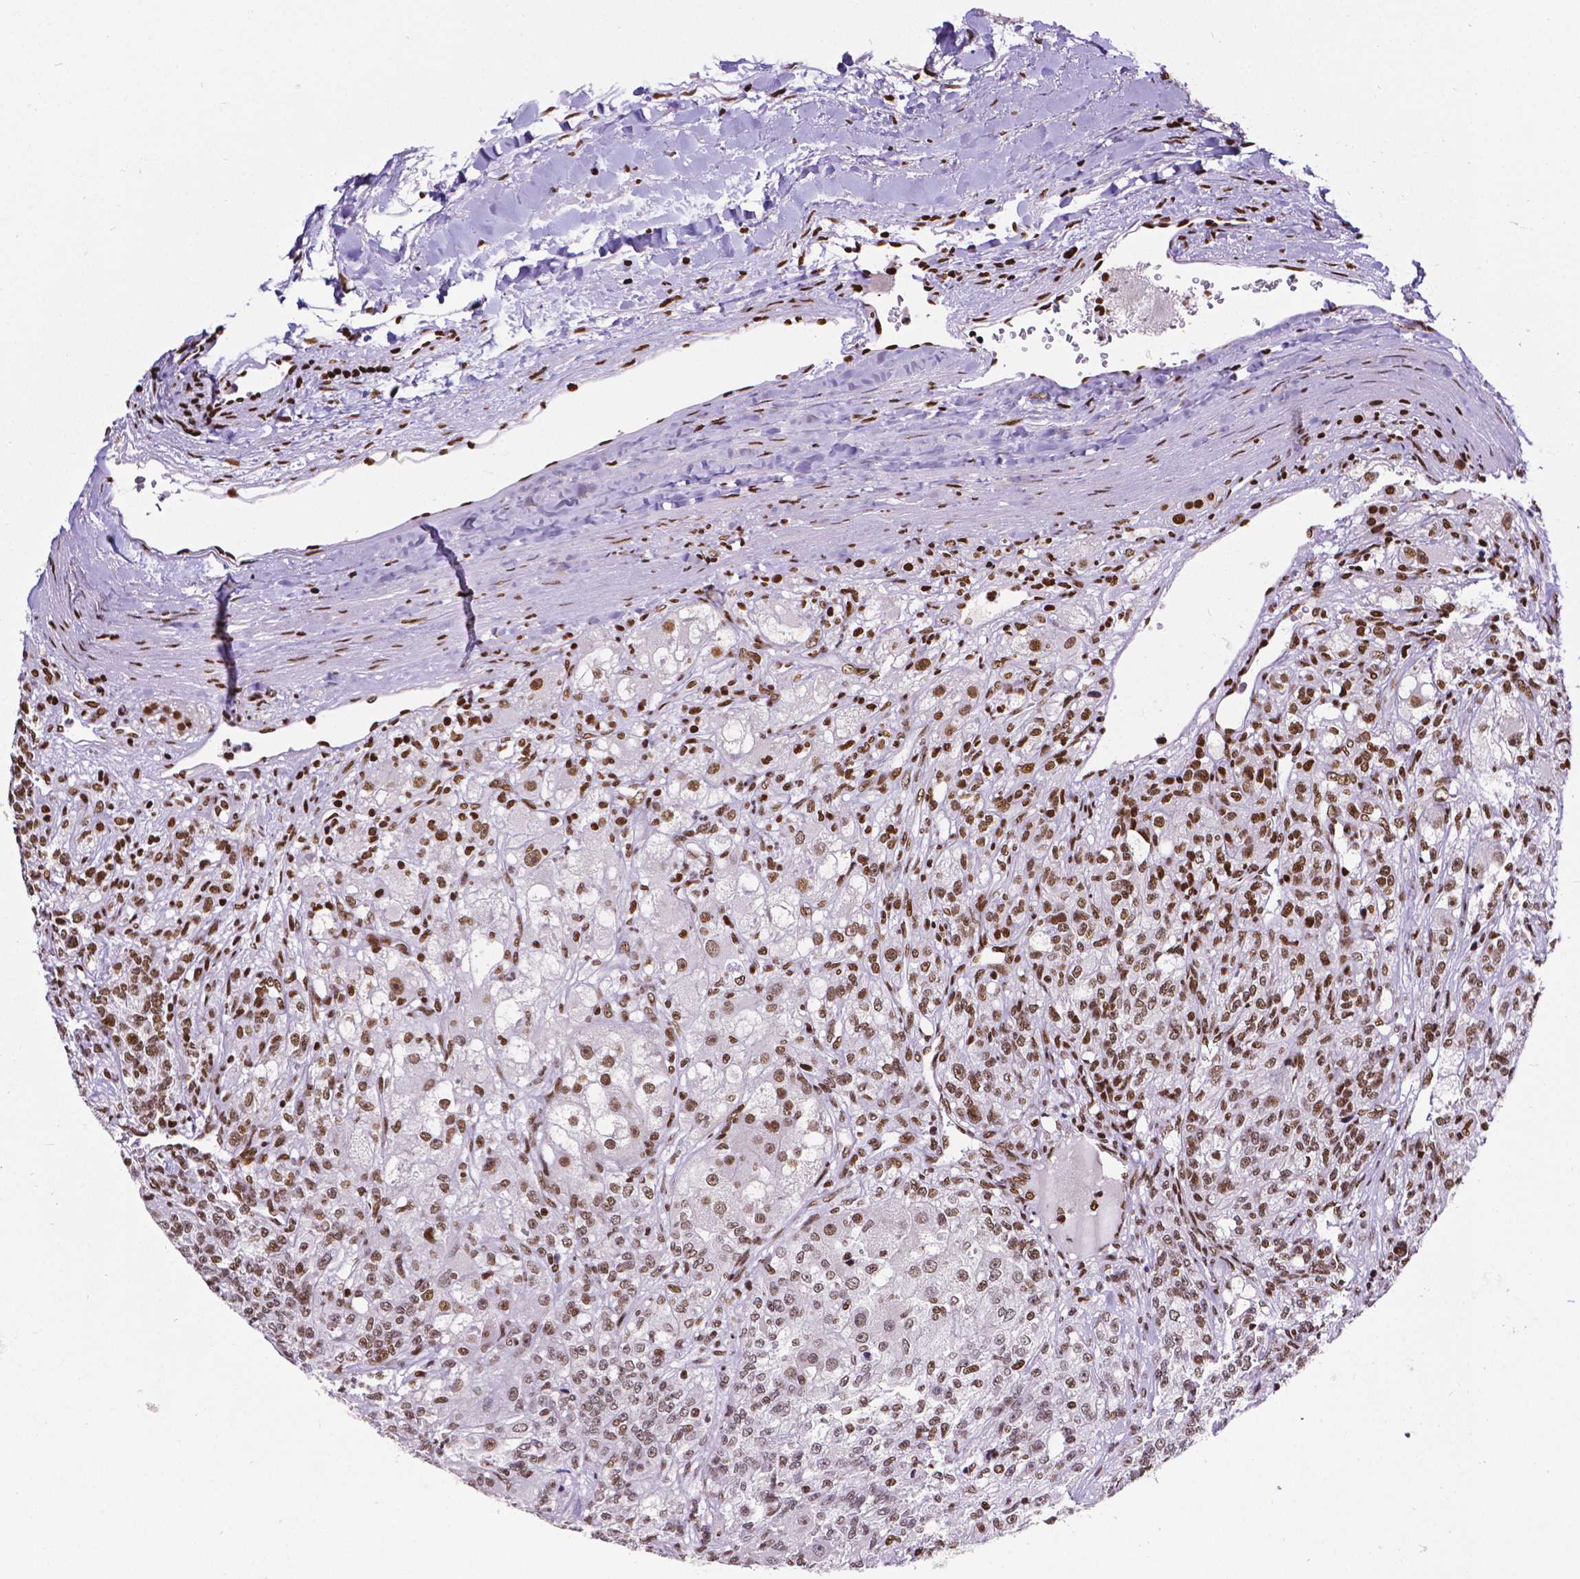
{"staining": {"intensity": "moderate", "quantity": ">75%", "location": "nuclear"}, "tissue": "renal cancer", "cell_type": "Tumor cells", "image_type": "cancer", "snomed": [{"axis": "morphology", "description": "Adenocarcinoma, NOS"}, {"axis": "topography", "description": "Kidney"}], "caption": "This histopathology image demonstrates IHC staining of human renal cancer, with medium moderate nuclear positivity in about >75% of tumor cells.", "gene": "CTCF", "patient": {"sex": "female", "age": 63}}